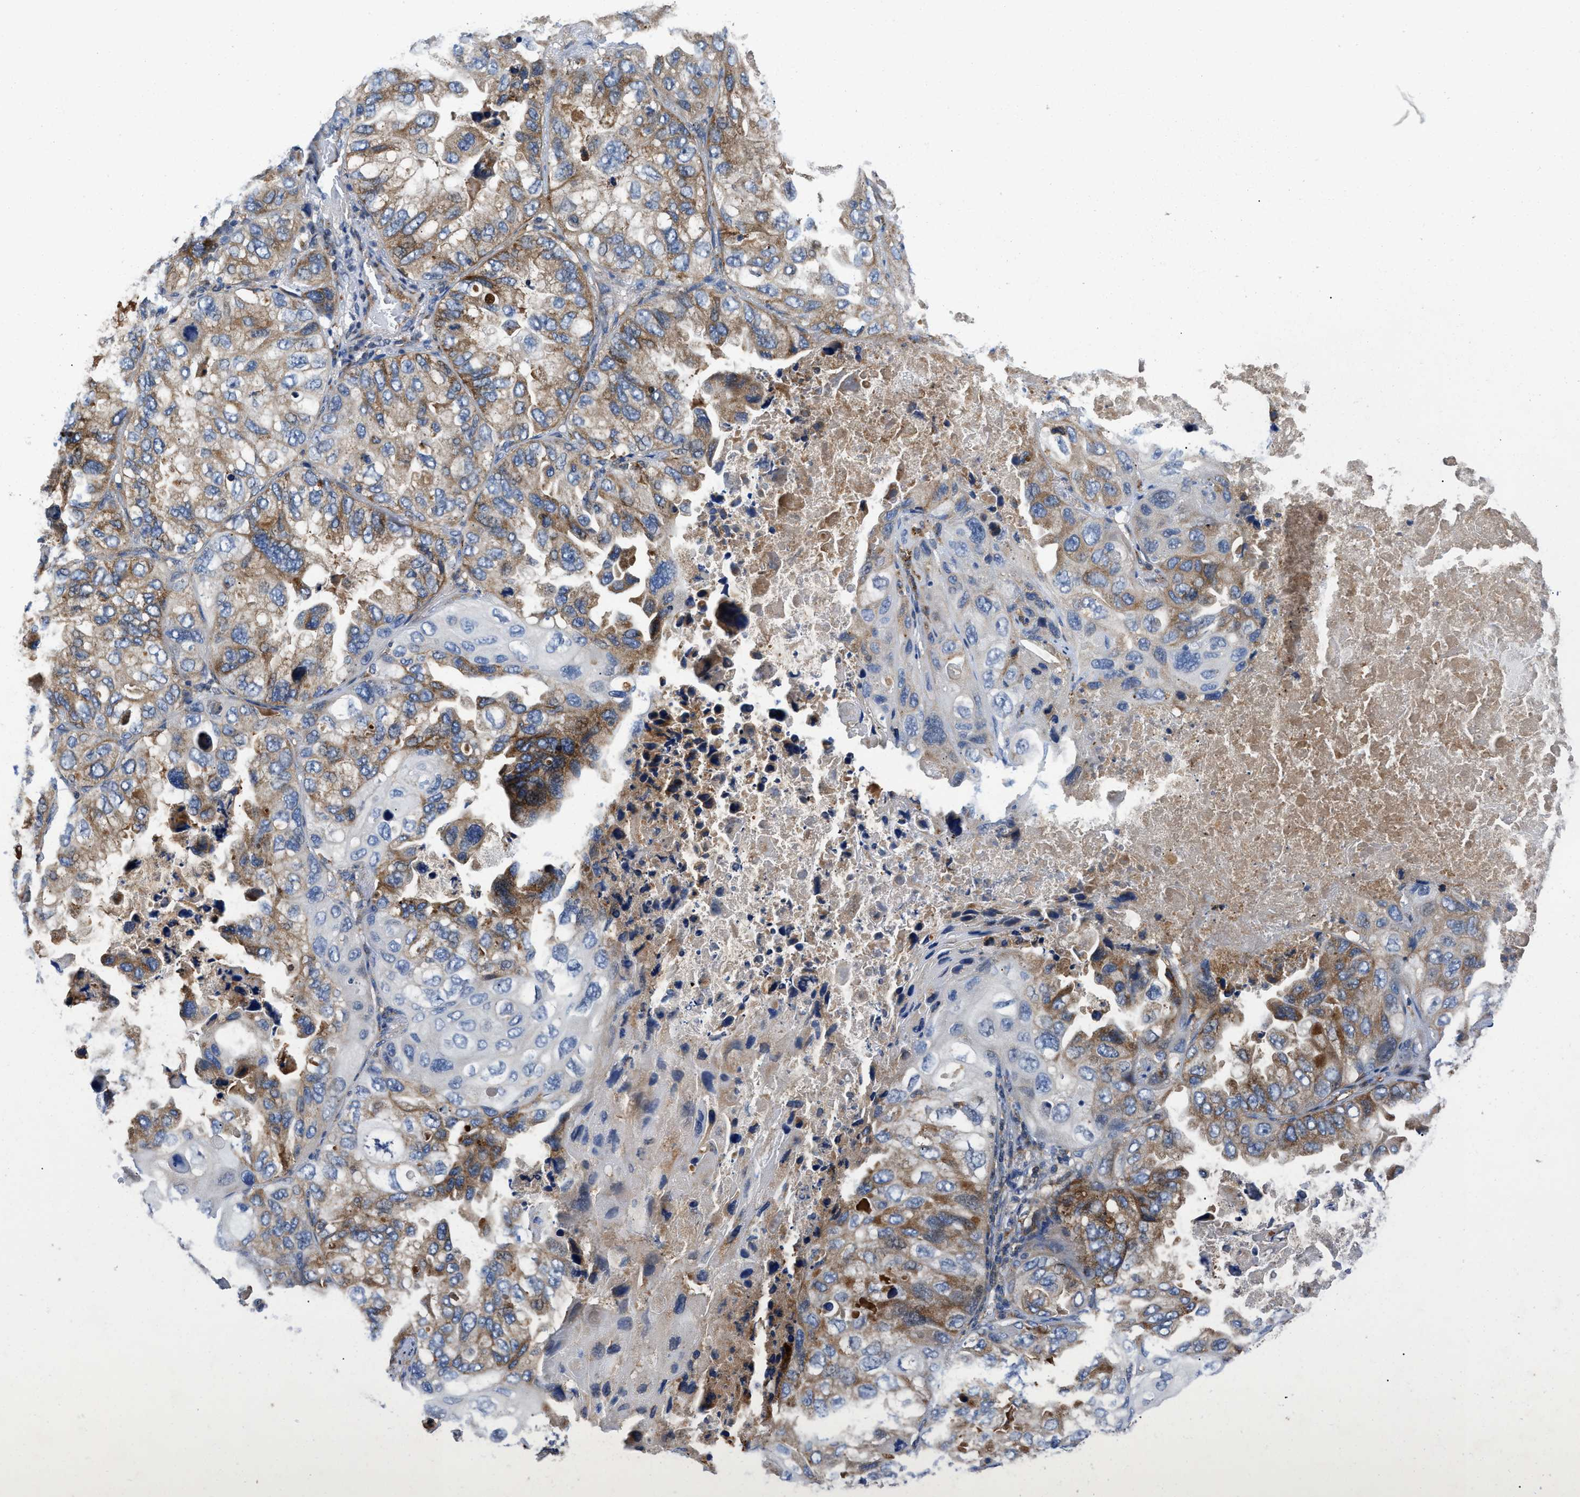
{"staining": {"intensity": "moderate", "quantity": "<25%", "location": "cytoplasmic/membranous"}, "tissue": "lung cancer", "cell_type": "Tumor cells", "image_type": "cancer", "snomed": [{"axis": "morphology", "description": "Squamous cell carcinoma, NOS"}, {"axis": "topography", "description": "Lung"}], "caption": "Protein analysis of squamous cell carcinoma (lung) tissue displays moderate cytoplasmic/membranous expression in approximately <25% of tumor cells. The staining is performed using DAB brown chromogen to label protein expression. The nuclei are counter-stained blue using hematoxylin.", "gene": "ENPP4", "patient": {"sex": "female", "age": 73}}